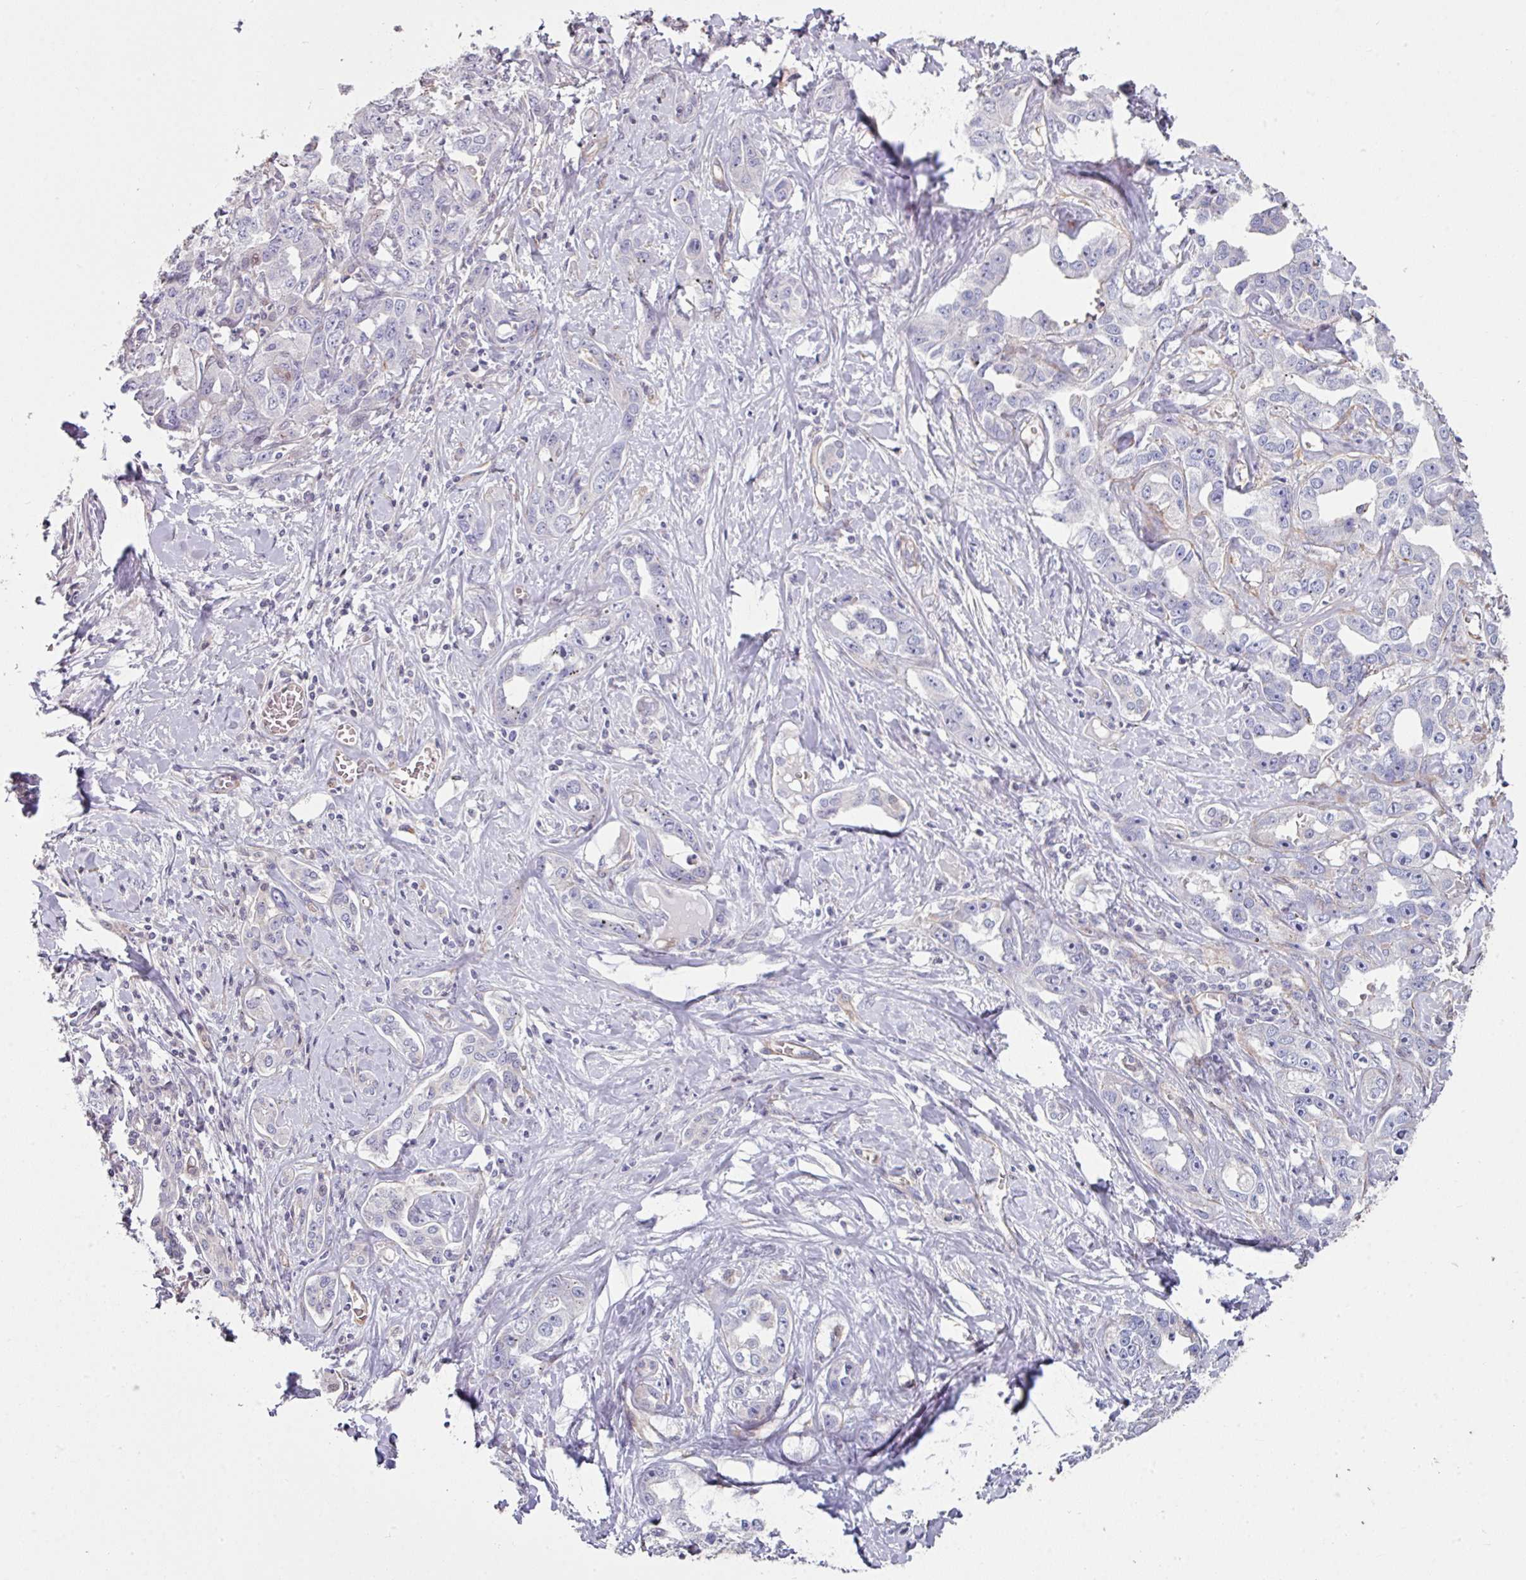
{"staining": {"intensity": "negative", "quantity": "none", "location": "none"}, "tissue": "liver cancer", "cell_type": "Tumor cells", "image_type": "cancer", "snomed": [{"axis": "morphology", "description": "Cholangiocarcinoma"}, {"axis": "topography", "description": "Liver"}], "caption": "A high-resolution histopathology image shows IHC staining of liver cancer (cholangiocarcinoma), which demonstrates no significant expression in tumor cells. (IHC, brightfield microscopy, high magnification).", "gene": "ANO9", "patient": {"sex": "male", "age": 59}}